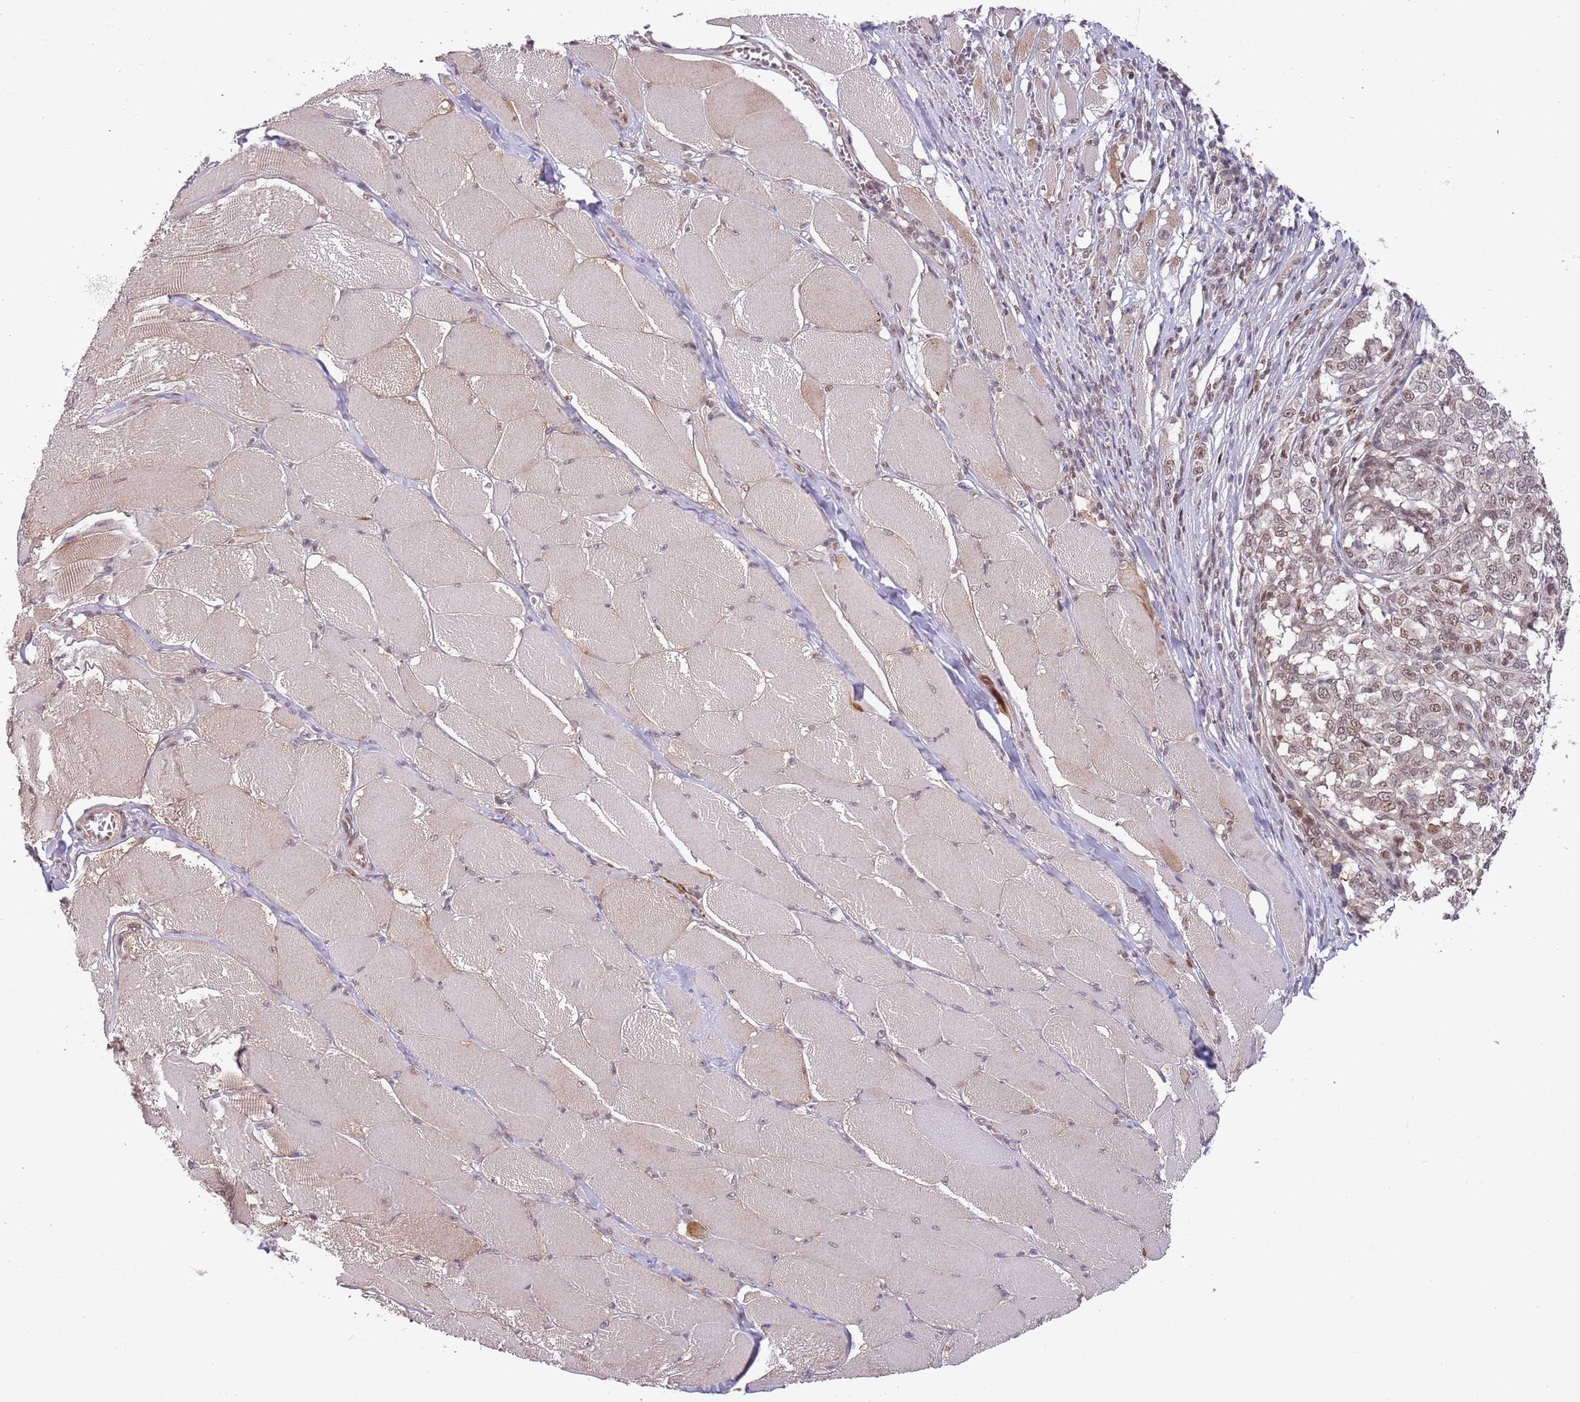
{"staining": {"intensity": "weak", "quantity": ">75%", "location": "nuclear"}, "tissue": "melanoma", "cell_type": "Tumor cells", "image_type": "cancer", "snomed": [{"axis": "morphology", "description": "Malignant melanoma, NOS"}, {"axis": "topography", "description": "Skin"}], "caption": "Human melanoma stained with a brown dye reveals weak nuclear positive staining in approximately >75% of tumor cells.", "gene": "ZBTB7A", "patient": {"sex": "female", "age": 72}}